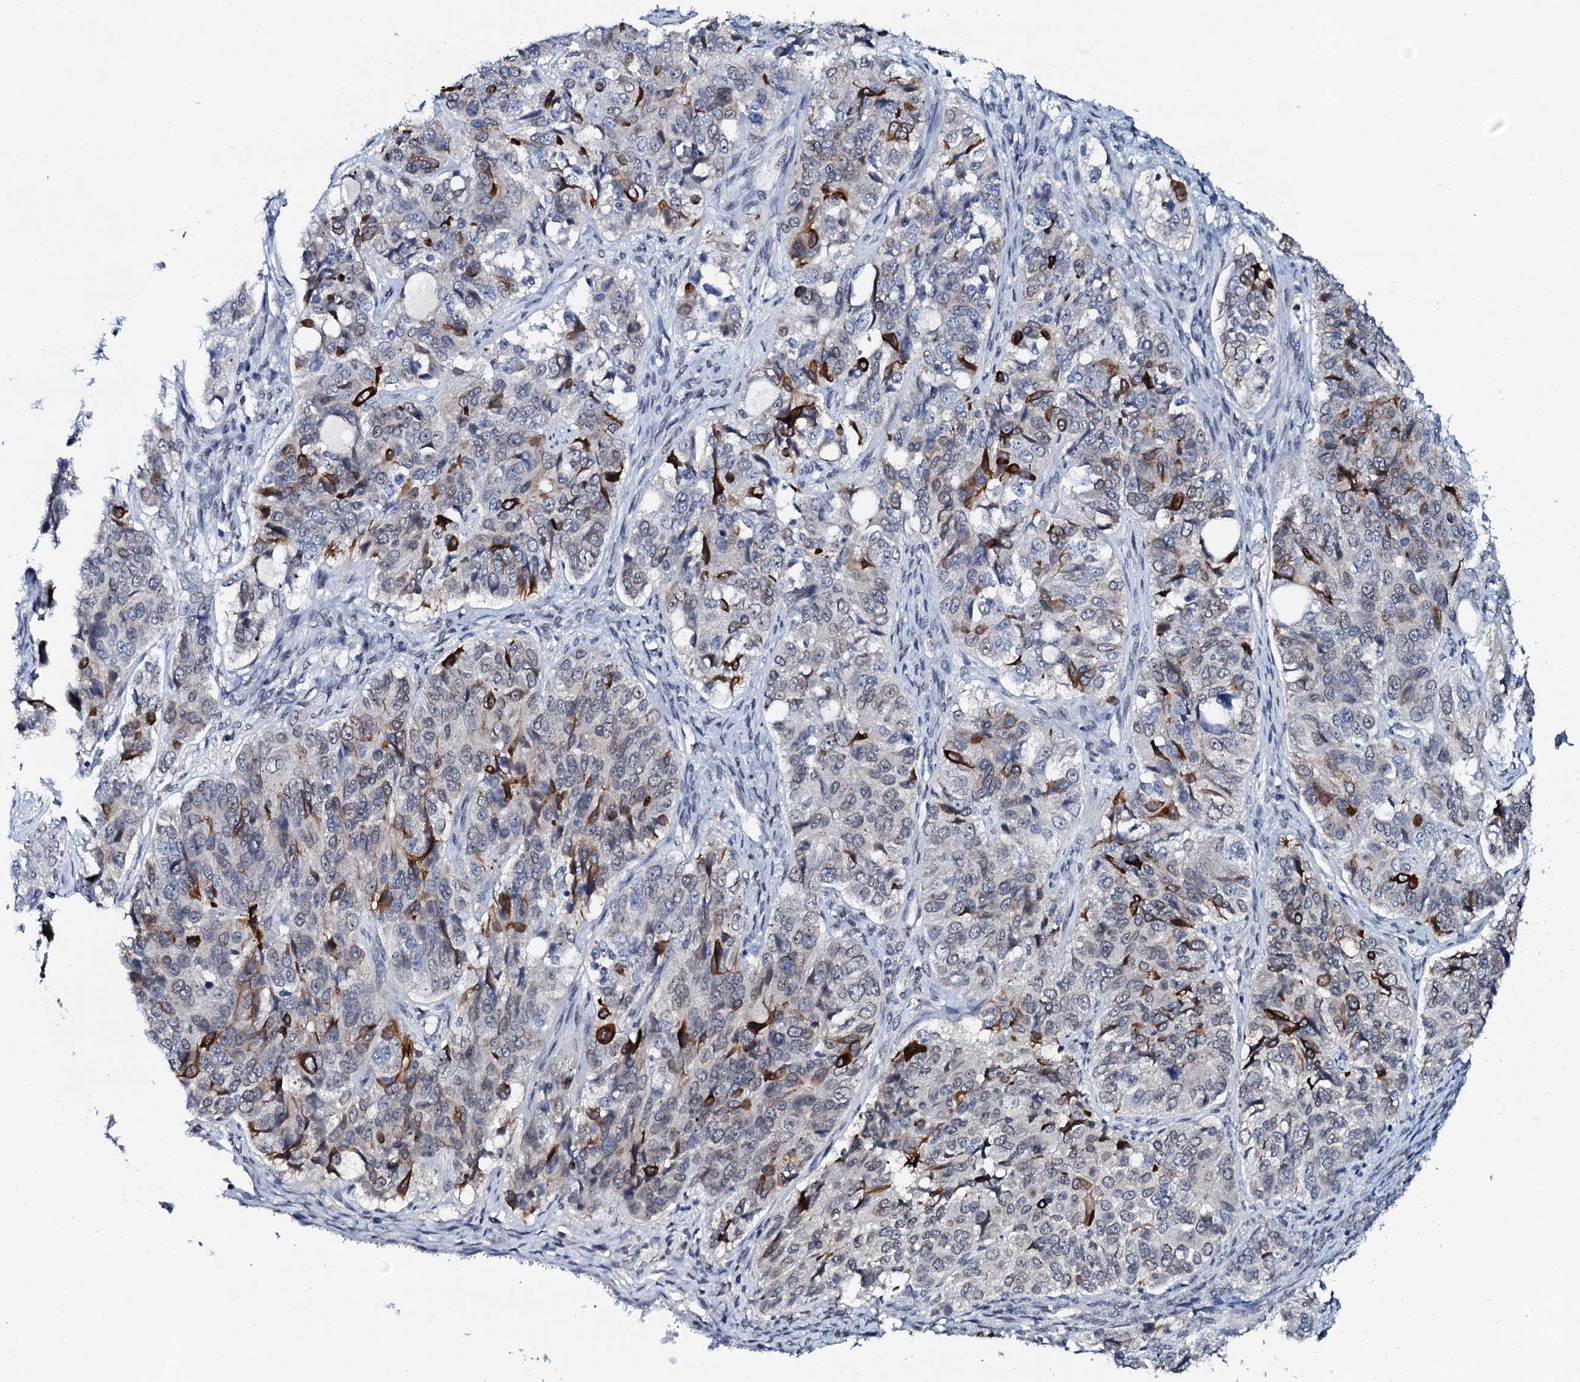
{"staining": {"intensity": "strong", "quantity": "<25%", "location": "cytoplasmic/membranous,nuclear"}, "tissue": "ovarian cancer", "cell_type": "Tumor cells", "image_type": "cancer", "snomed": [{"axis": "morphology", "description": "Carcinoma, endometroid"}, {"axis": "topography", "description": "Ovary"}], "caption": "Immunohistochemistry histopathology image of ovarian endometroid carcinoma stained for a protein (brown), which exhibits medium levels of strong cytoplasmic/membranous and nuclear positivity in approximately <25% of tumor cells.", "gene": "SNTA1", "patient": {"sex": "female", "age": 51}}